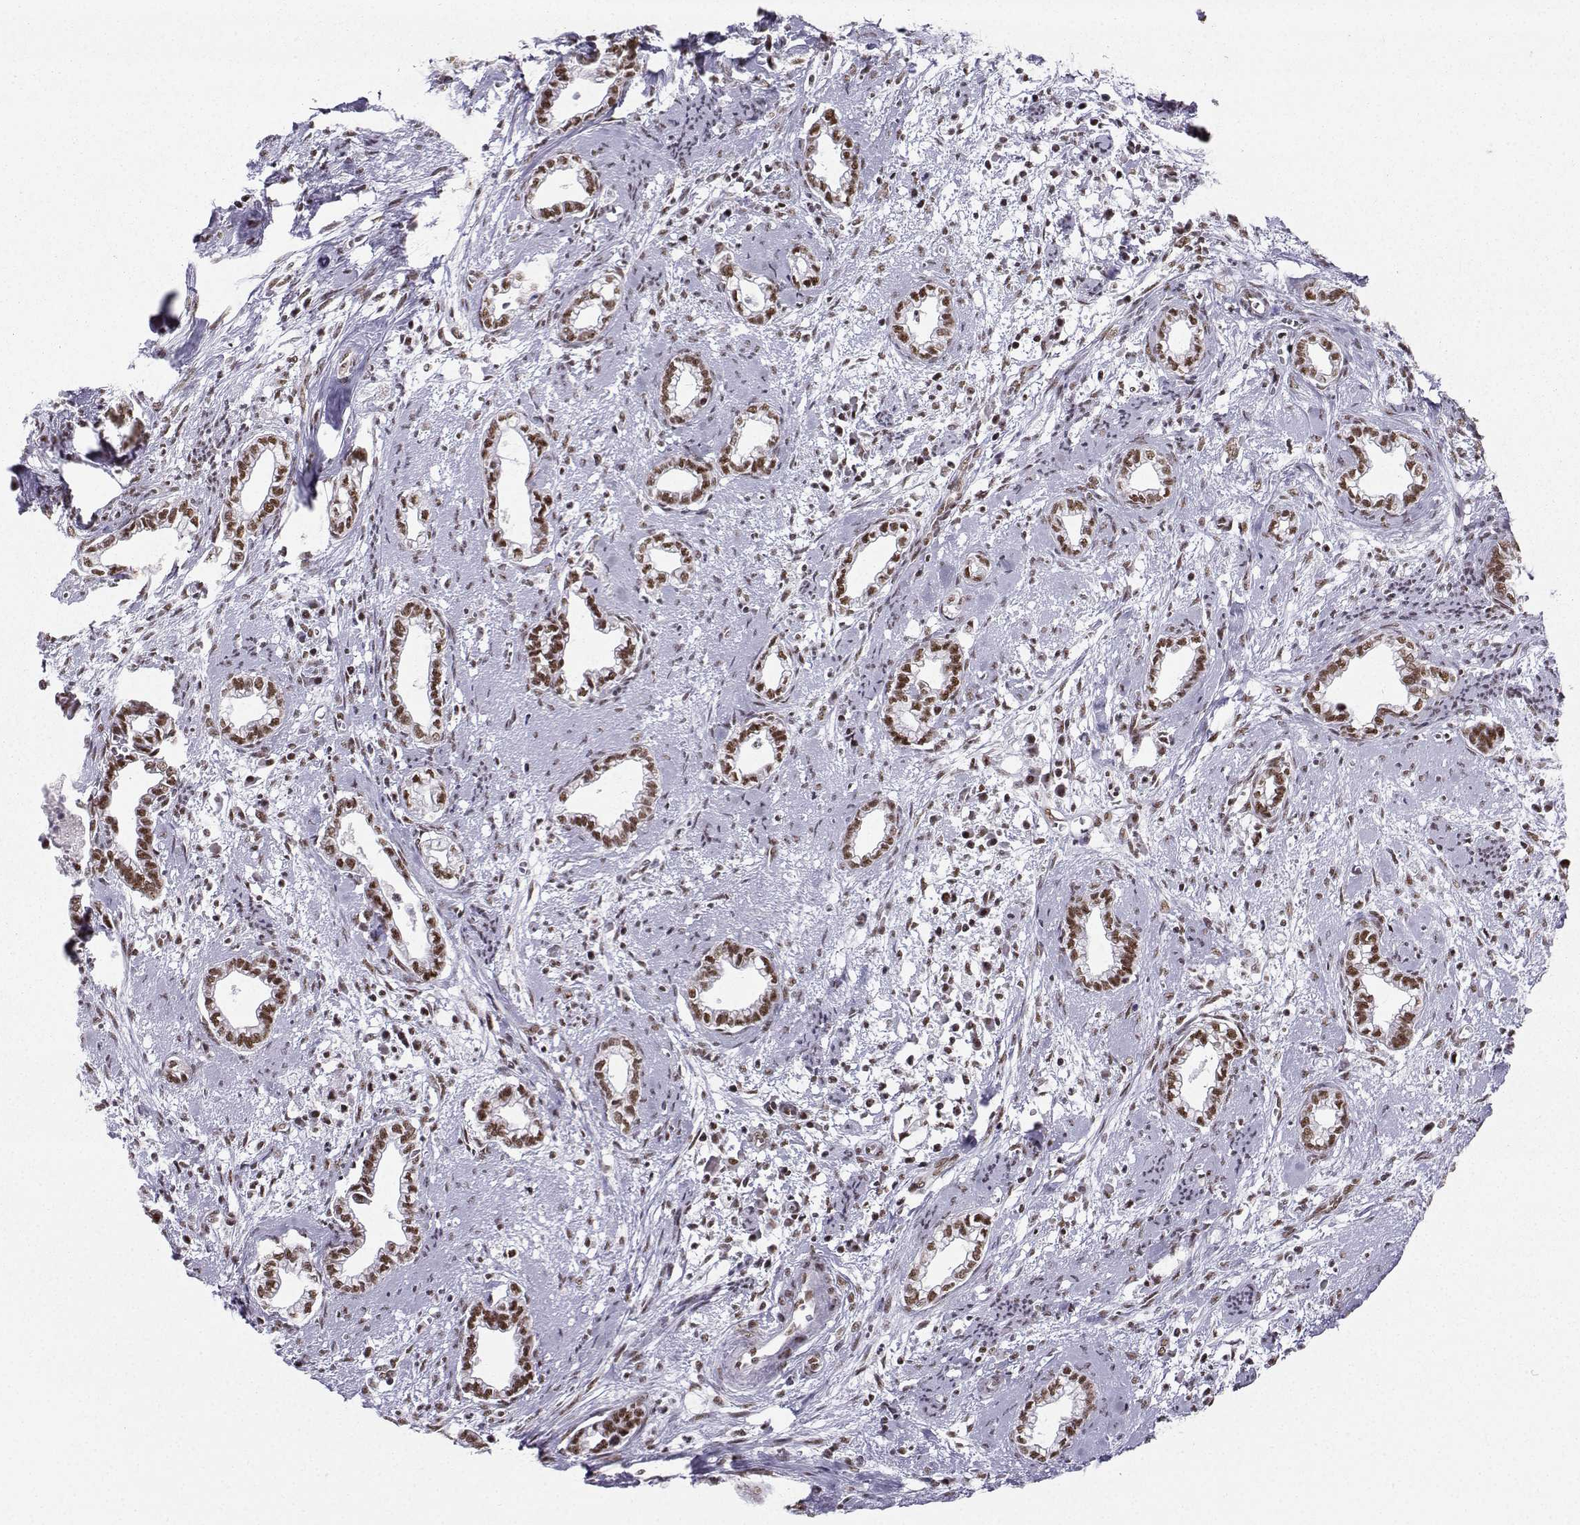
{"staining": {"intensity": "moderate", "quantity": ">75%", "location": "nuclear"}, "tissue": "cervical cancer", "cell_type": "Tumor cells", "image_type": "cancer", "snomed": [{"axis": "morphology", "description": "Adenocarcinoma, NOS"}, {"axis": "topography", "description": "Cervix"}], "caption": "Protein analysis of cervical cancer (adenocarcinoma) tissue displays moderate nuclear expression in about >75% of tumor cells.", "gene": "SNRPB2", "patient": {"sex": "female", "age": 62}}